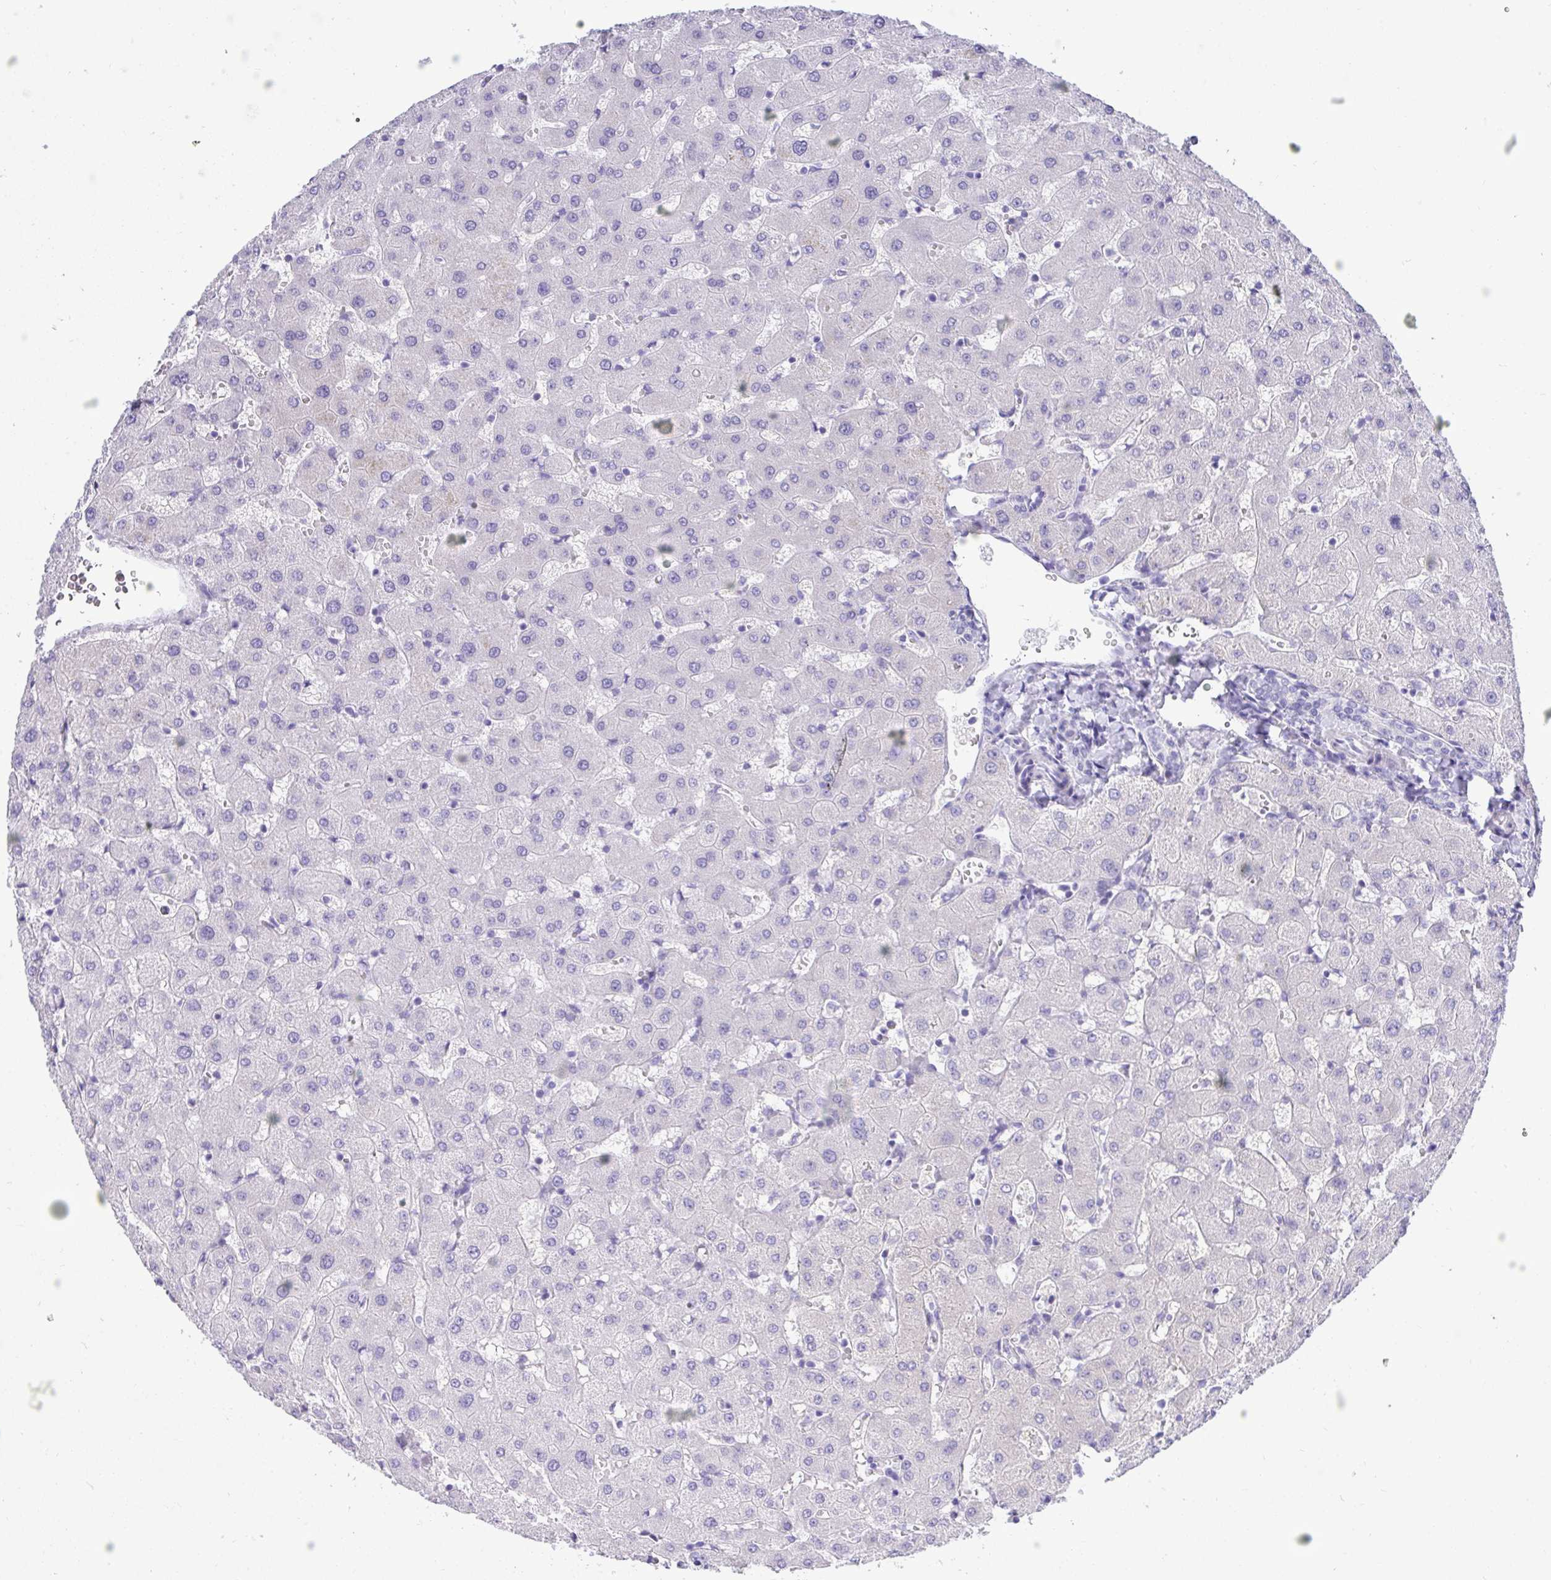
{"staining": {"intensity": "negative", "quantity": "none", "location": "none"}, "tissue": "liver", "cell_type": "Cholangiocytes", "image_type": "normal", "snomed": [{"axis": "morphology", "description": "Normal tissue, NOS"}, {"axis": "topography", "description": "Liver"}], "caption": "IHC photomicrograph of normal liver: human liver stained with DAB (3,3'-diaminobenzidine) exhibits no significant protein staining in cholangiocytes.", "gene": "TMCO5A", "patient": {"sex": "female", "age": 63}}